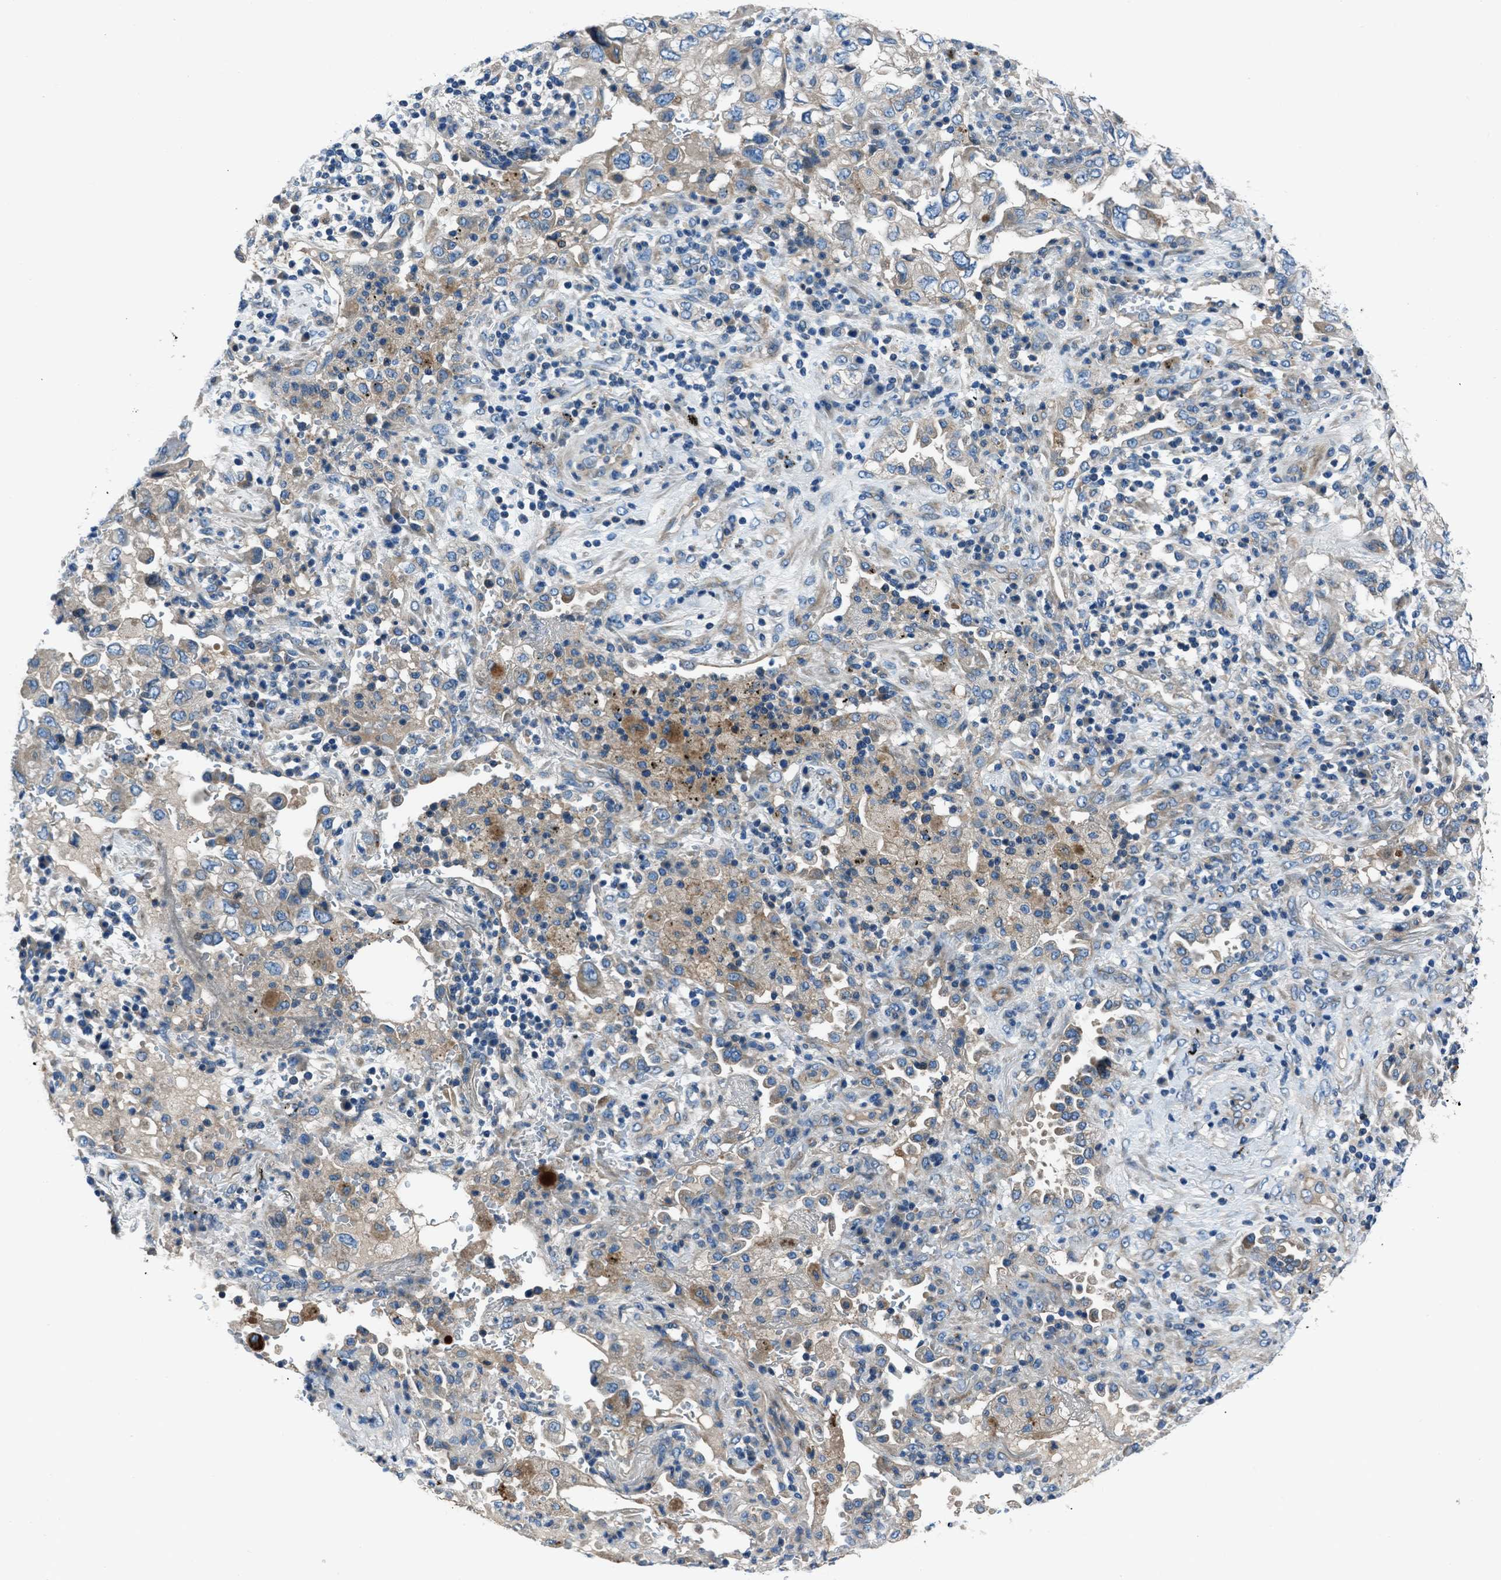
{"staining": {"intensity": "weak", "quantity": "<25%", "location": "cytoplasmic/membranous"}, "tissue": "lung cancer", "cell_type": "Tumor cells", "image_type": "cancer", "snomed": [{"axis": "morphology", "description": "Adenocarcinoma, NOS"}, {"axis": "topography", "description": "Lung"}], "caption": "High magnification brightfield microscopy of adenocarcinoma (lung) stained with DAB (3,3'-diaminobenzidine) (brown) and counterstained with hematoxylin (blue): tumor cells show no significant positivity.", "gene": "SLC38A6", "patient": {"sex": "male", "age": 64}}